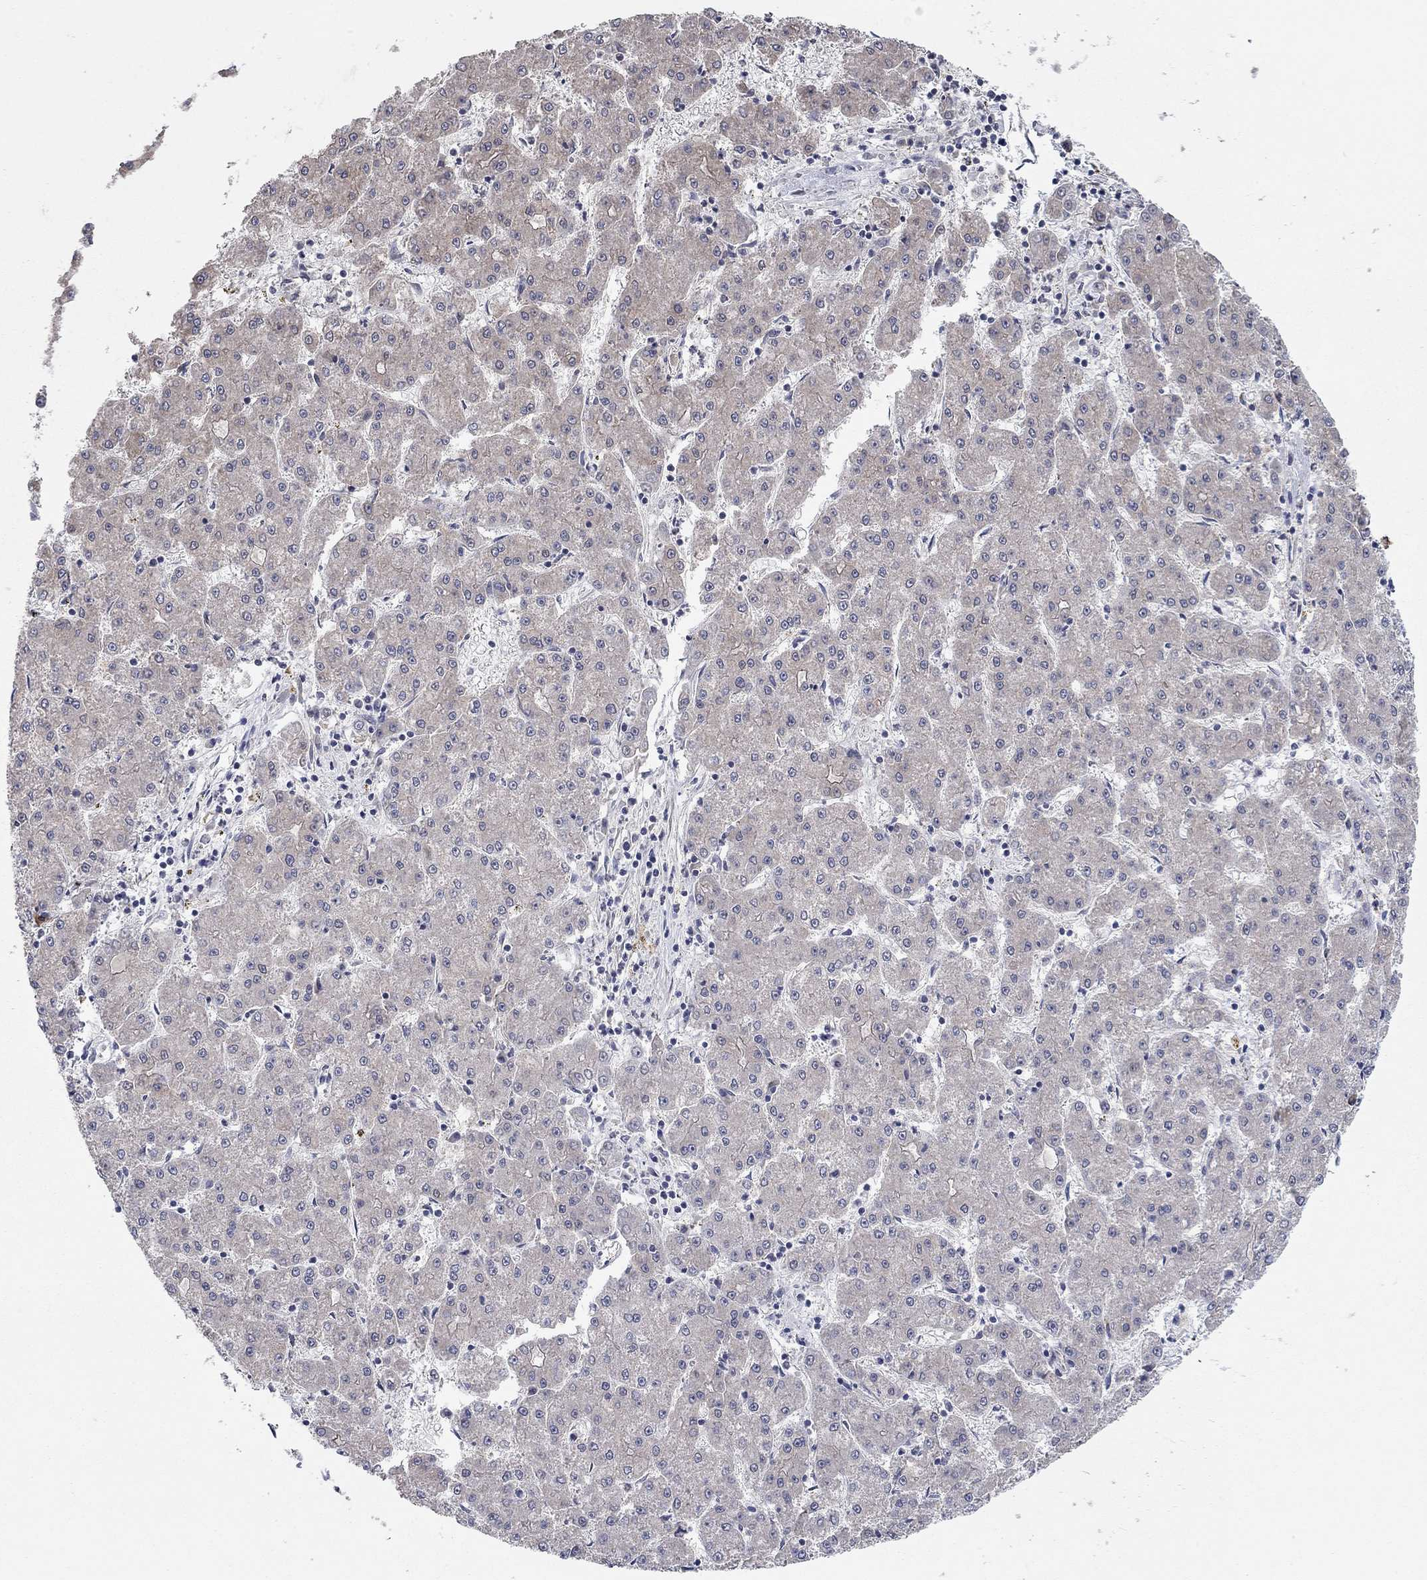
{"staining": {"intensity": "negative", "quantity": "none", "location": "none"}, "tissue": "liver cancer", "cell_type": "Tumor cells", "image_type": "cancer", "snomed": [{"axis": "morphology", "description": "Carcinoma, Hepatocellular, NOS"}, {"axis": "topography", "description": "Liver"}], "caption": "Immunohistochemistry of liver cancer reveals no positivity in tumor cells.", "gene": "WASF3", "patient": {"sex": "male", "age": 73}}